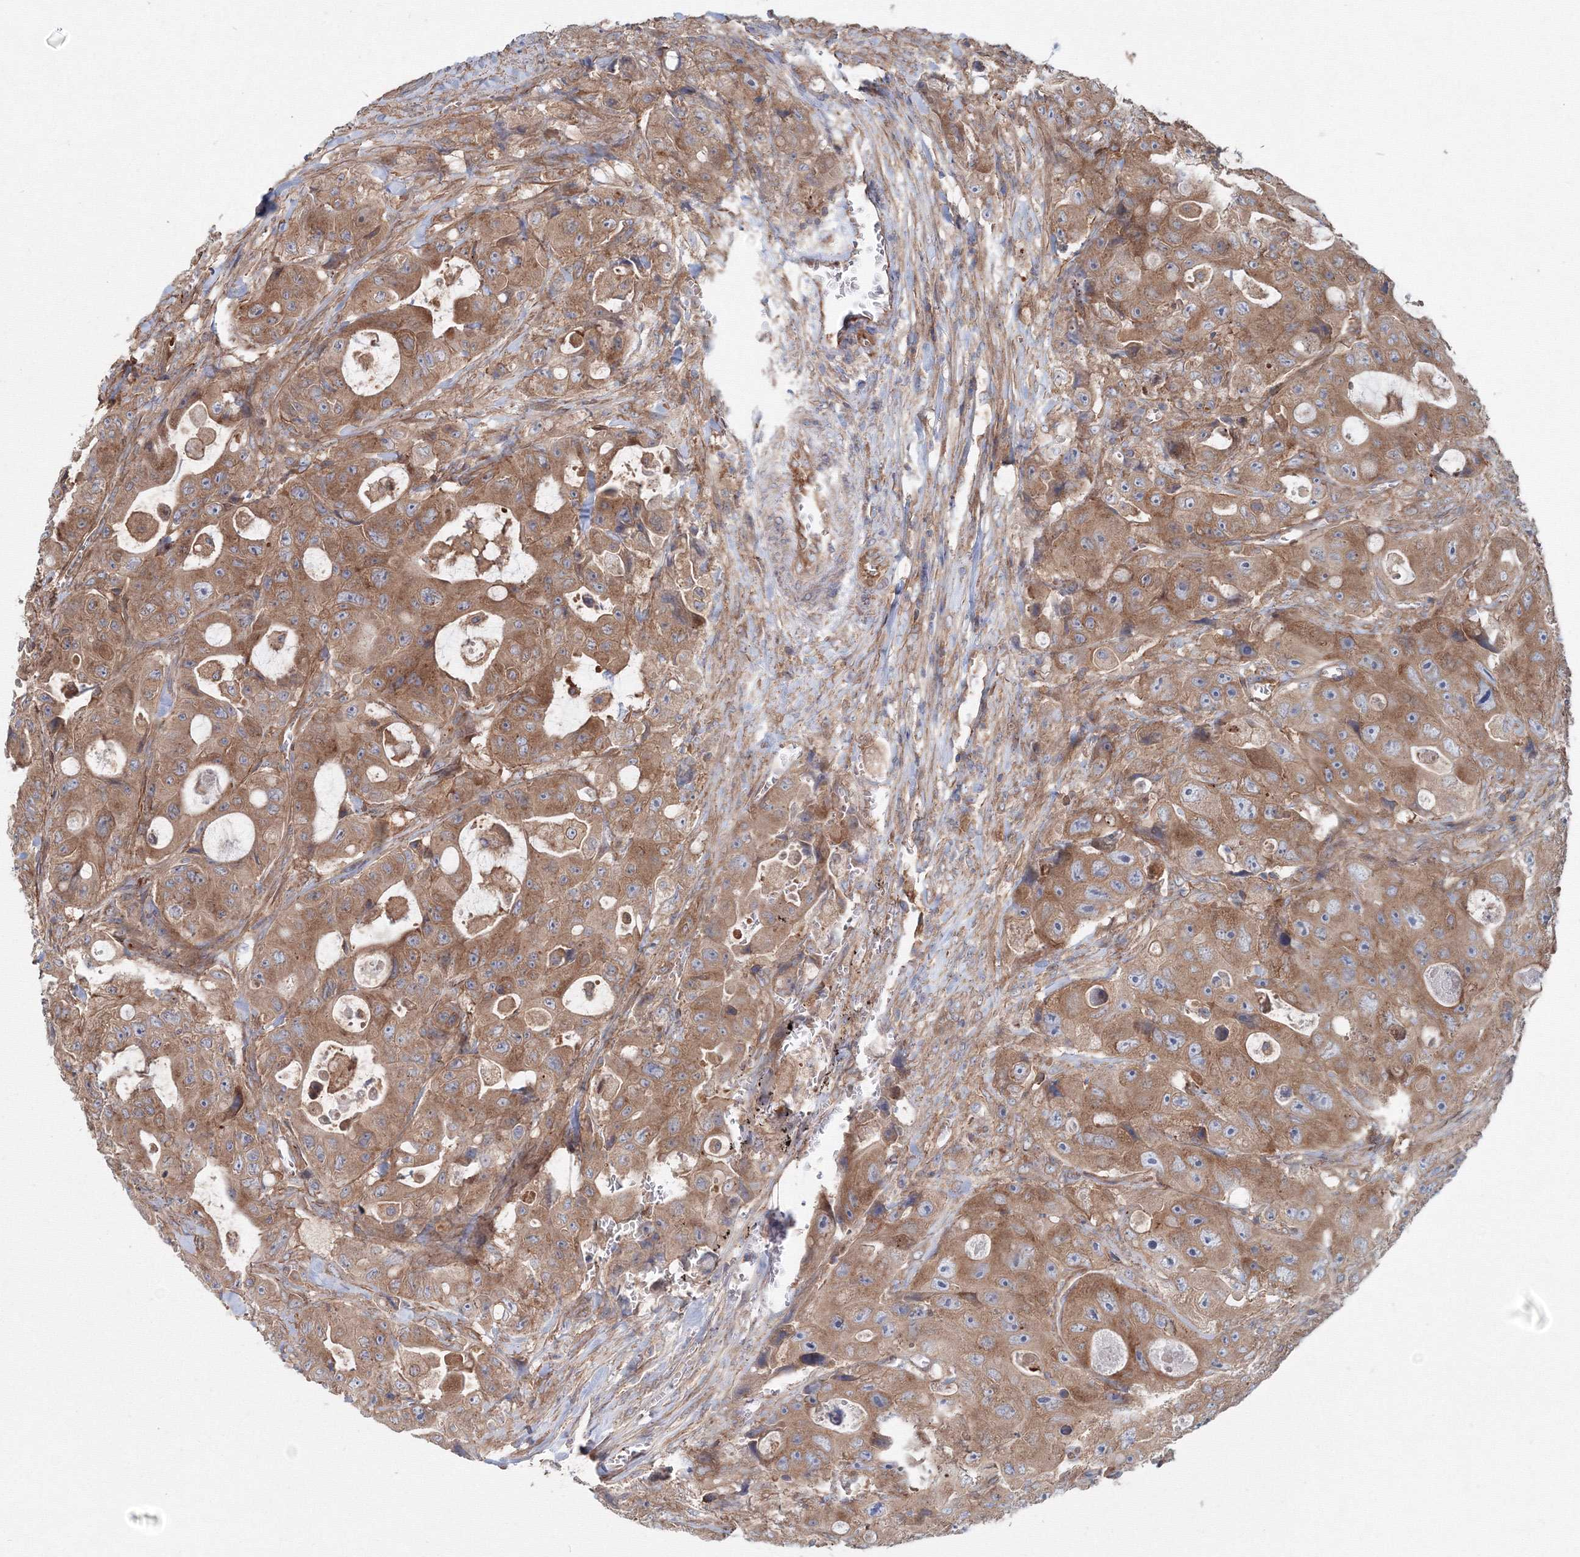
{"staining": {"intensity": "moderate", "quantity": ">75%", "location": "cytoplasmic/membranous"}, "tissue": "colorectal cancer", "cell_type": "Tumor cells", "image_type": "cancer", "snomed": [{"axis": "morphology", "description": "Adenocarcinoma, NOS"}, {"axis": "topography", "description": "Colon"}], "caption": "Approximately >75% of tumor cells in human colorectal cancer (adenocarcinoma) display moderate cytoplasmic/membranous protein positivity as visualized by brown immunohistochemical staining.", "gene": "EXOC1", "patient": {"sex": "female", "age": 46}}